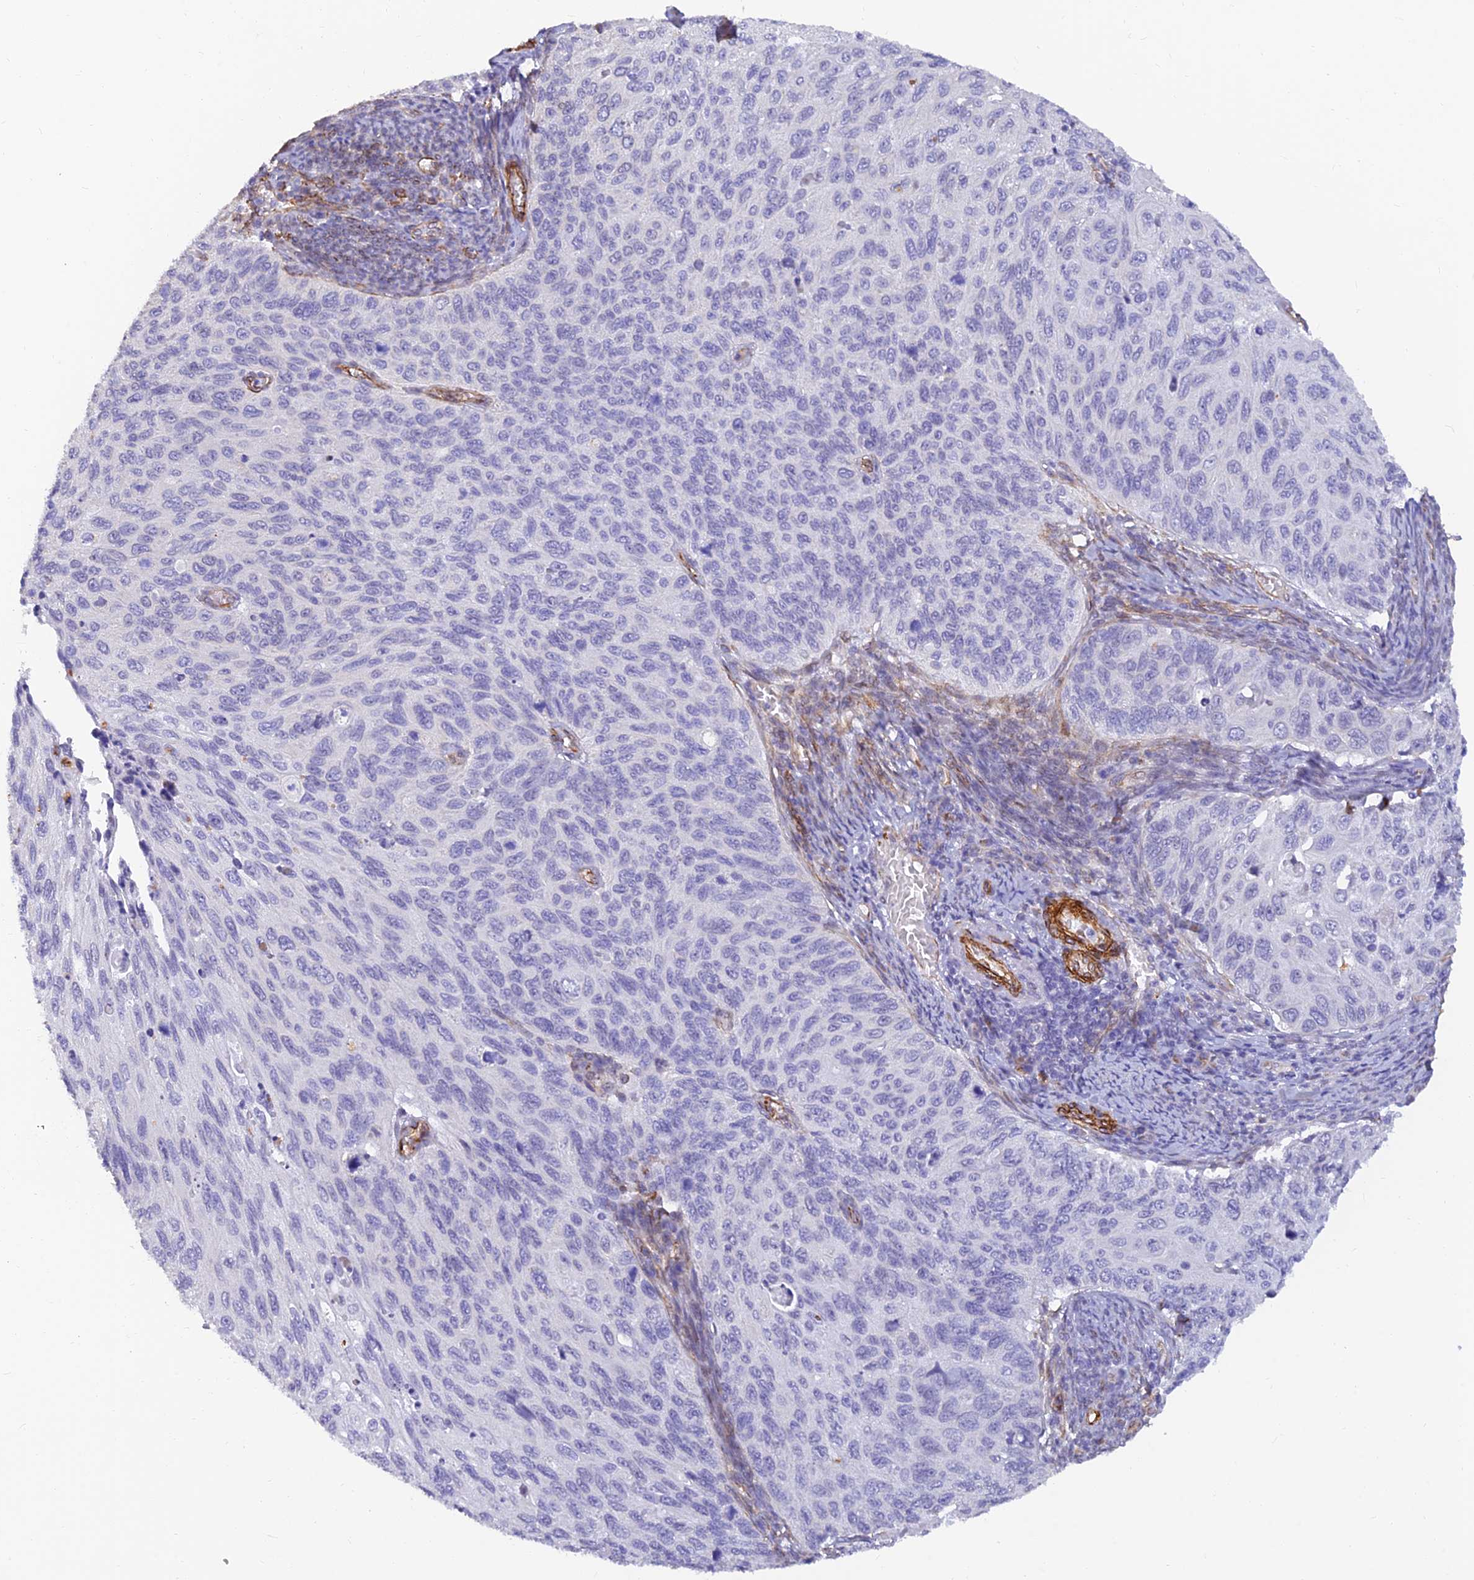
{"staining": {"intensity": "negative", "quantity": "none", "location": "none"}, "tissue": "cervical cancer", "cell_type": "Tumor cells", "image_type": "cancer", "snomed": [{"axis": "morphology", "description": "Squamous cell carcinoma, NOS"}, {"axis": "topography", "description": "Cervix"}], "caption": "Immunohistochemical staining of human squamous cell carcinoma (cervical) reveals no significant positivity in tumor cells.", "gene": "ALDH1L2", "patient": {"sex": "female", "age": 70}}